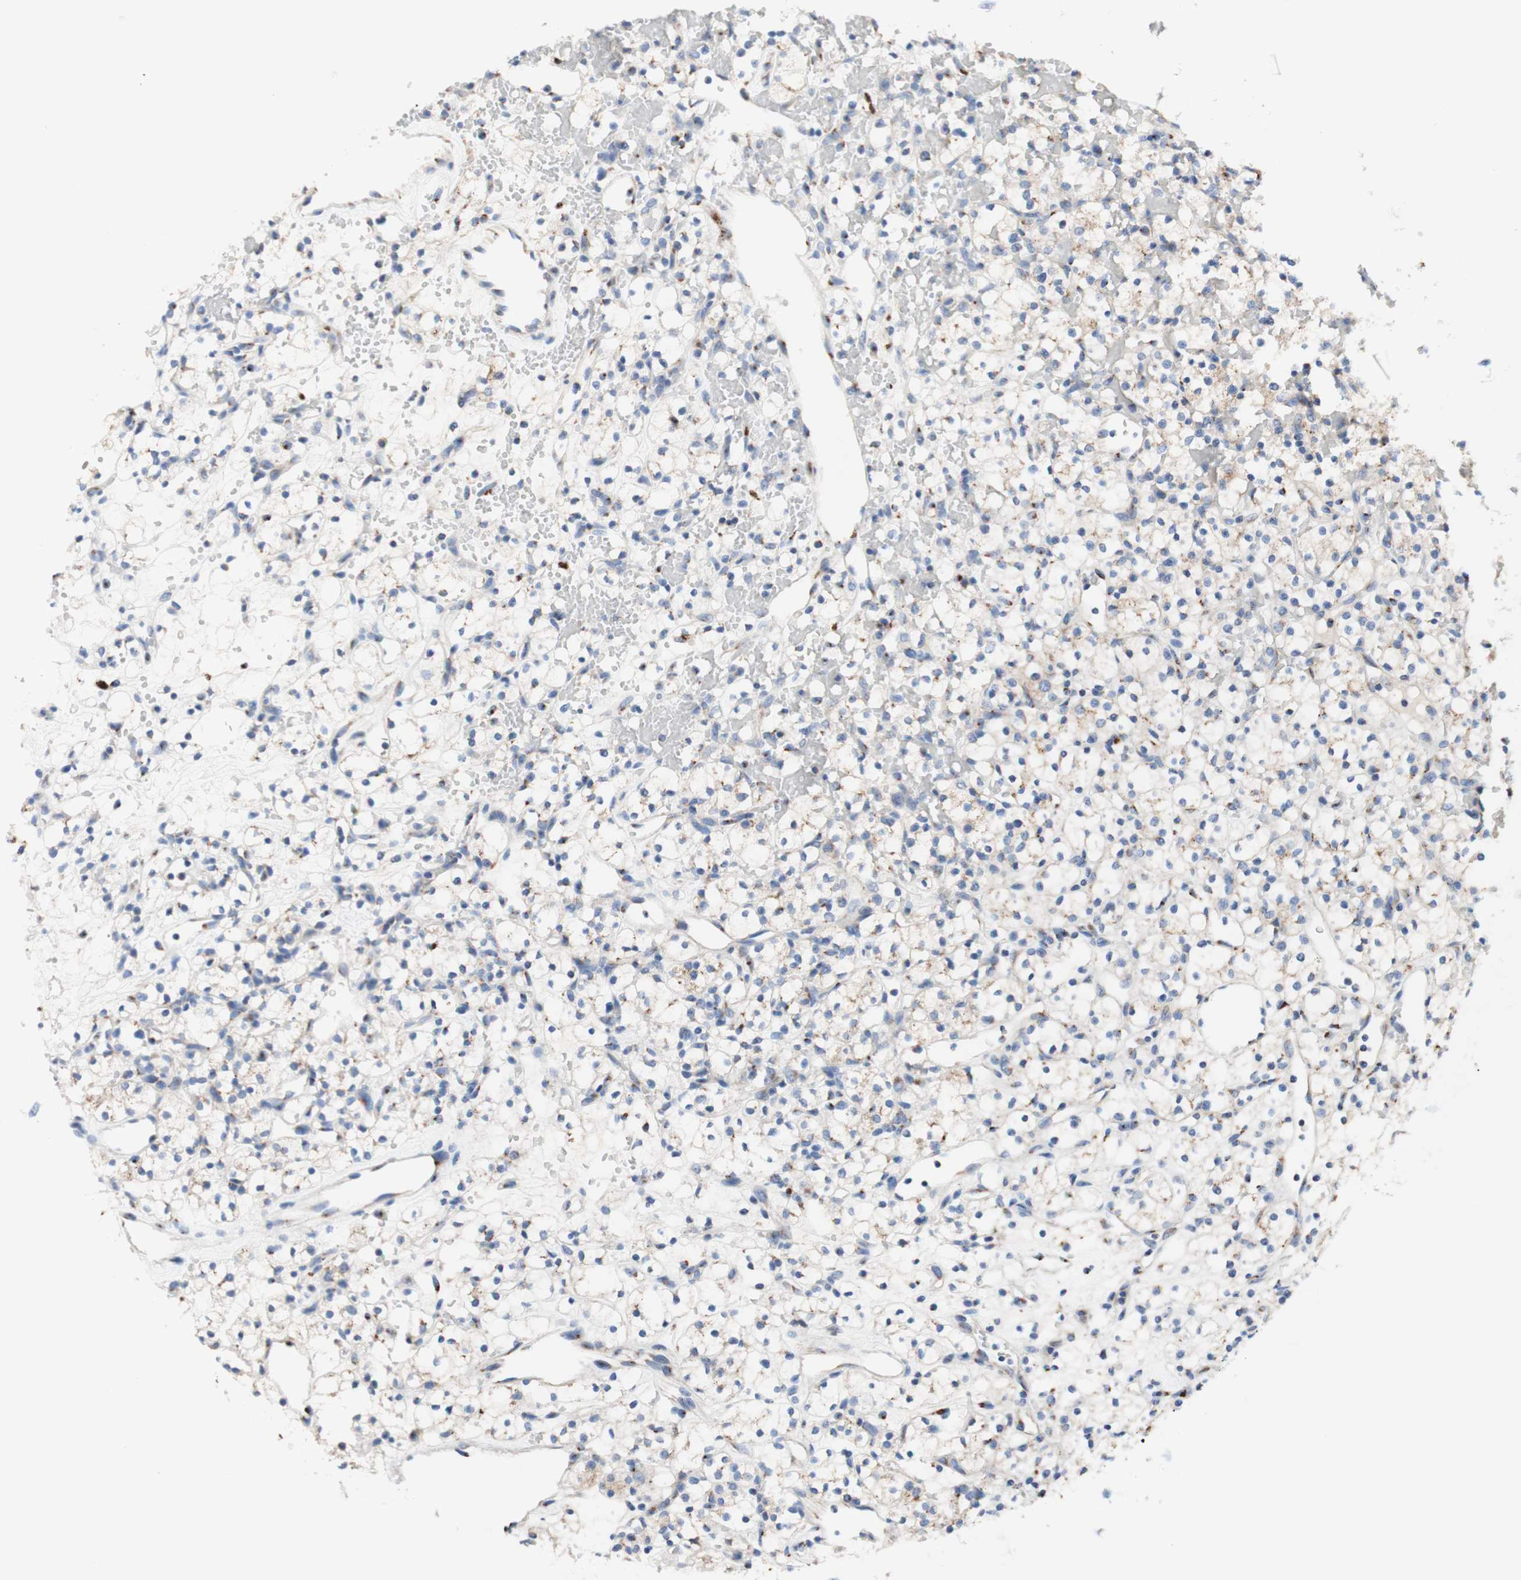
{"staining": {"intensity": "weak", "quantity": "<25%", "location": "cytoplasmic/membranous"}, "tissue": "renal cancer", "cell_type": "Tumor cells", "image_type": "cancer", "snomed": [{"axis": "morphology", "description": "Adenocarcinoma, NOS"}, {"axis": "topography", "description": "Kidney"}], "caption": "Immunohistochemistry (IHC) image of neoplastic tissue: renal cancer (adenocarcinoma) stained with DAB (3,3'-diaminobenzidine) shows no significant protein positivity in tumor cells.", "gene": "GALNT2", "patient": {"sex": "female", "age": 60}}